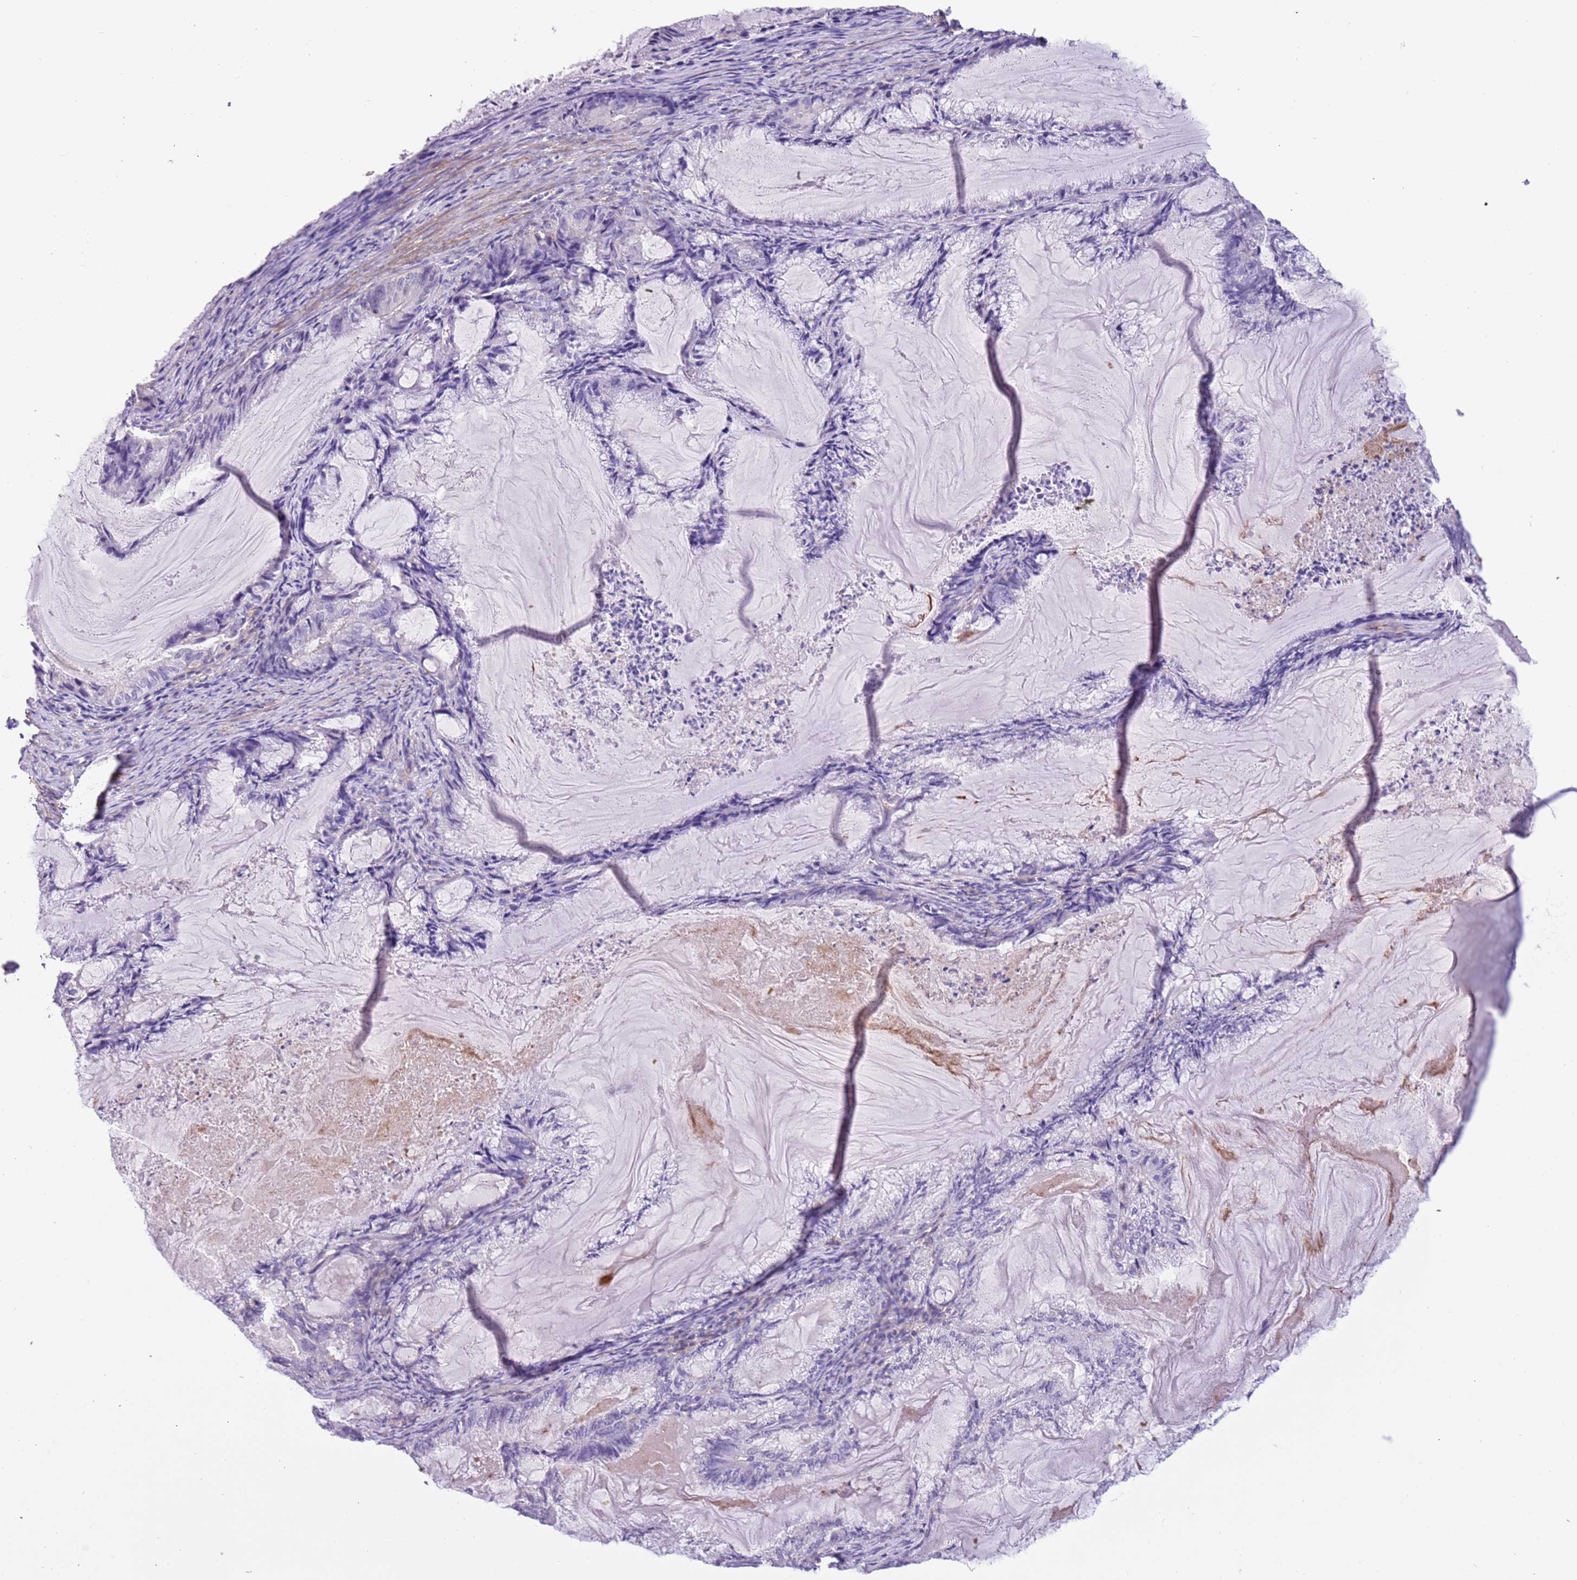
{"staining": {"intensity": "negative", "quantity": "none", "location": "none"}, "tissue": "endometrial cancer", "cell_type": "Tumor cells", "image_type": "cancer", "snomed": [{"axis": "morphology", "description": "Adenocarcinoma, NOS"}, {"axis": "topography", "description": "Endometrium"}], "caption": "A histopathology image of human adenocarcinoma (endometrial) is negative for staining in tumor cells.", "gene": "PCGF2", "patient": {"sex": "female", "age": 86}}